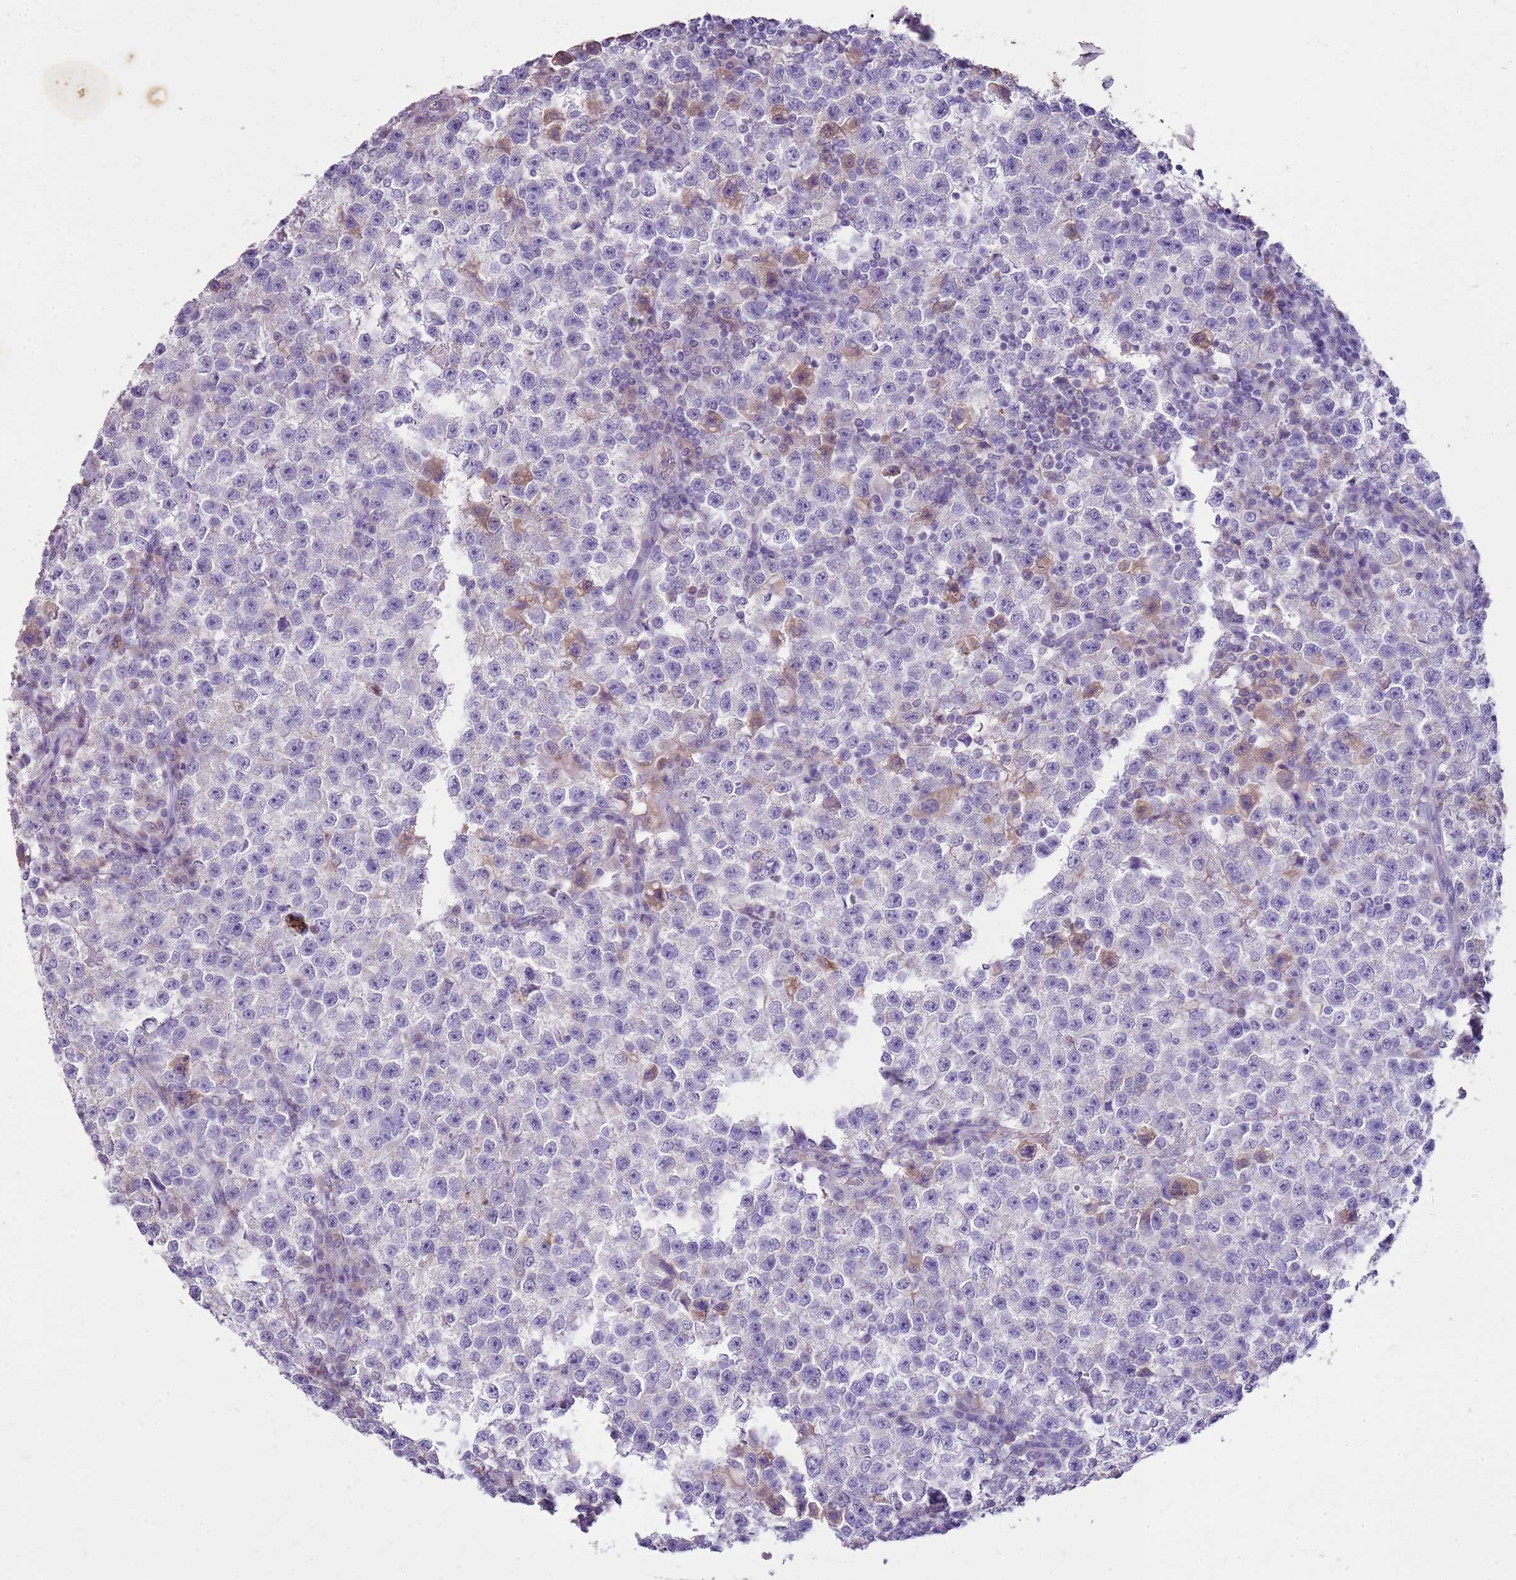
{"staining": {"intensity": "negative", "quantity": "none", "location": "none"}, "tissue": "testis cancer", "cell_type": "Tumor cells", "image_type": "cancer", "snomed": [{"axis": "morphology", "description": "Seminoma, NOS"}, {"axis": "topography", "description": "Testis"}], "caption": "Immunohistochemical staining of testis cancer (seminoma) reveals no significant staining in tumor cells.", "gene": "FABP2", "patient": {"sex": "male", "age": 22}}